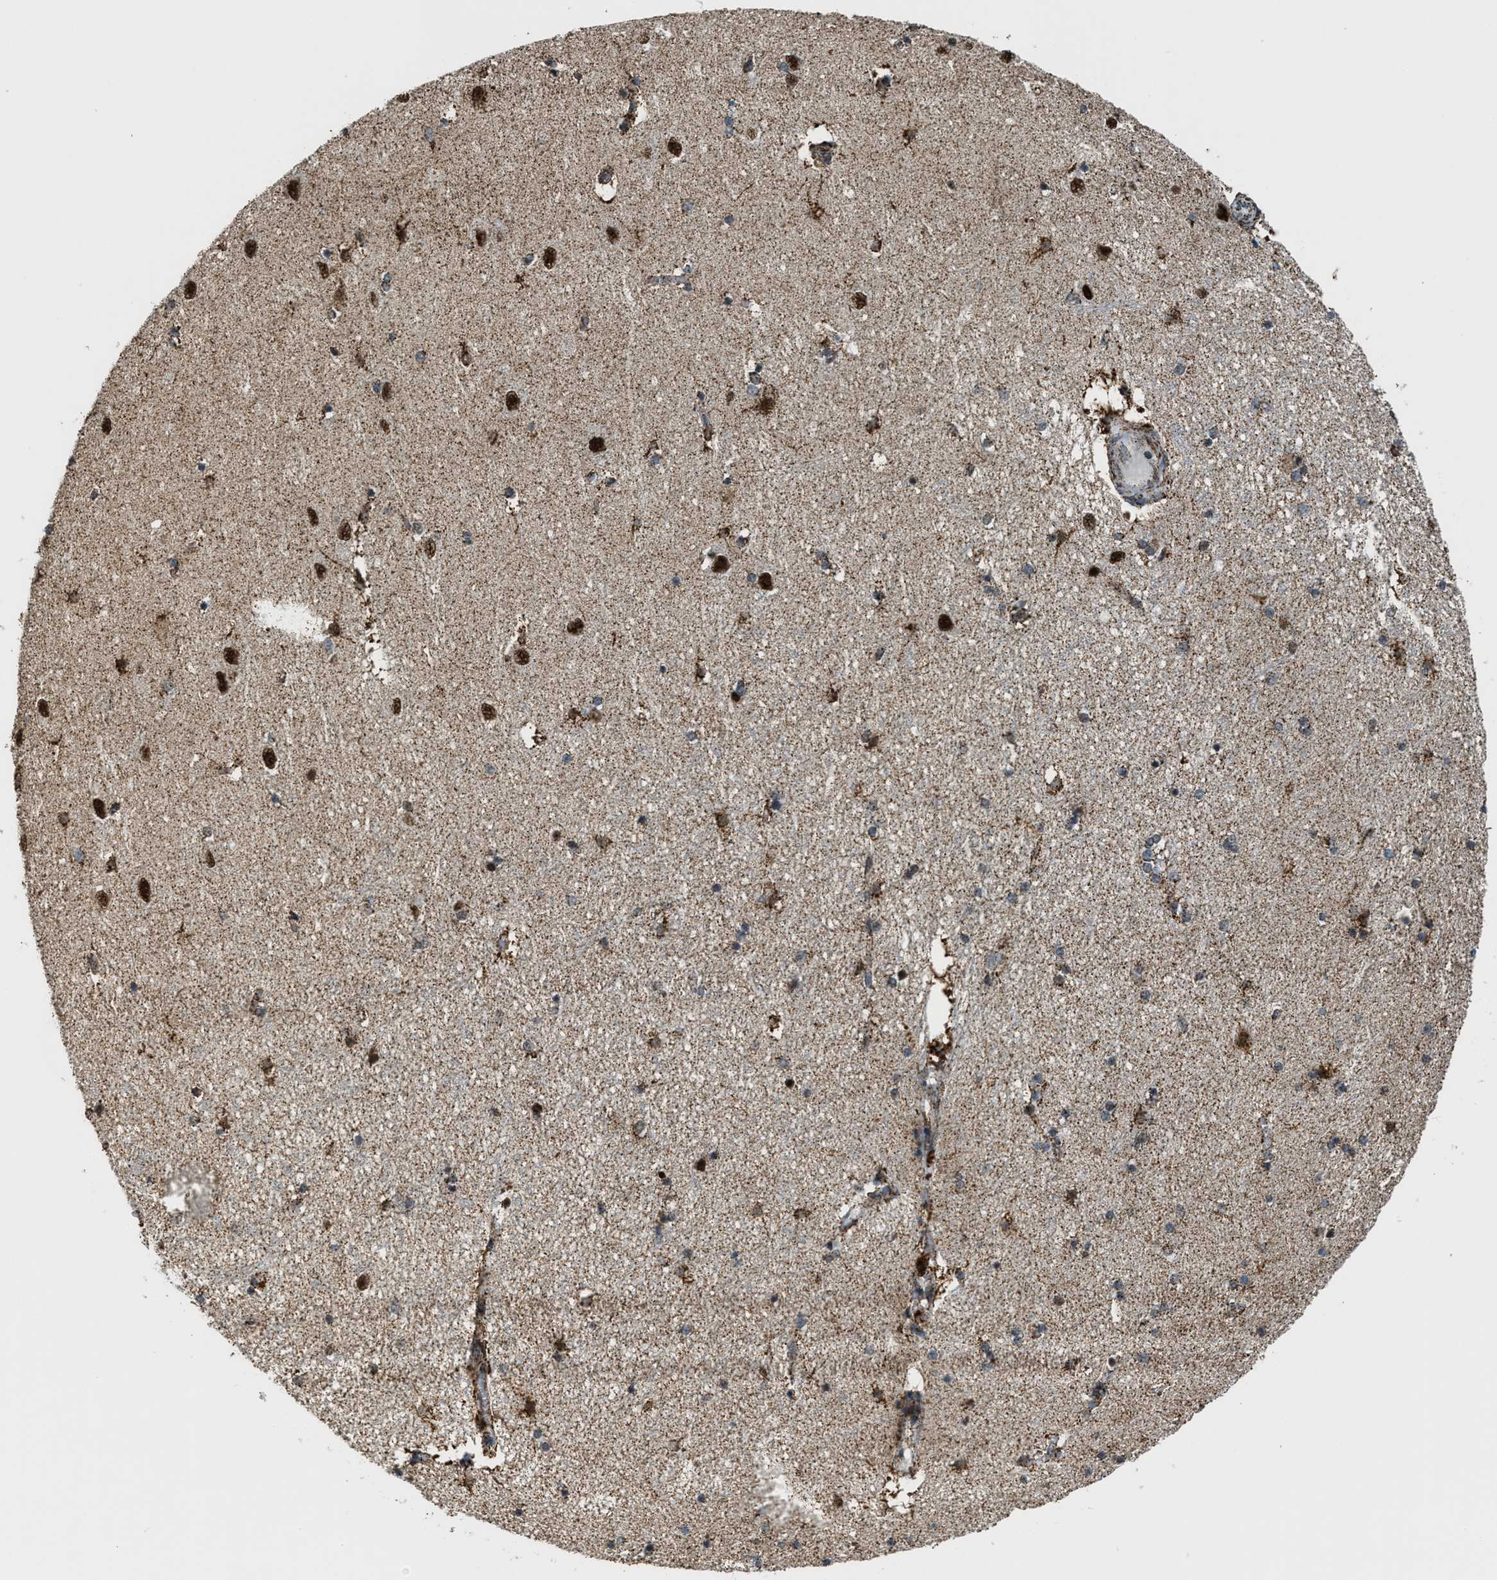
{"staining": {"intensity": "strong", "quantity": ">75%", "location": "cytoplasmic/membranous,nuclear"}, "tissue": "hippocampus", "cell_type": "Glial cells", "image_type": "normal", "snomed": [{"axis": "morphology", "description": "Normal tissue, NOS"}, {"axis": "topography", "description": "Hippocampus"}], "caption": "Strong cytoplasmic/membranous,nuclear staining for a protein is appreciated in about >75% of glial cells of unremarkable hippocampus using IHC.", "gene": "HIBADH", "patient": {"sex": "female", "age": 54}}